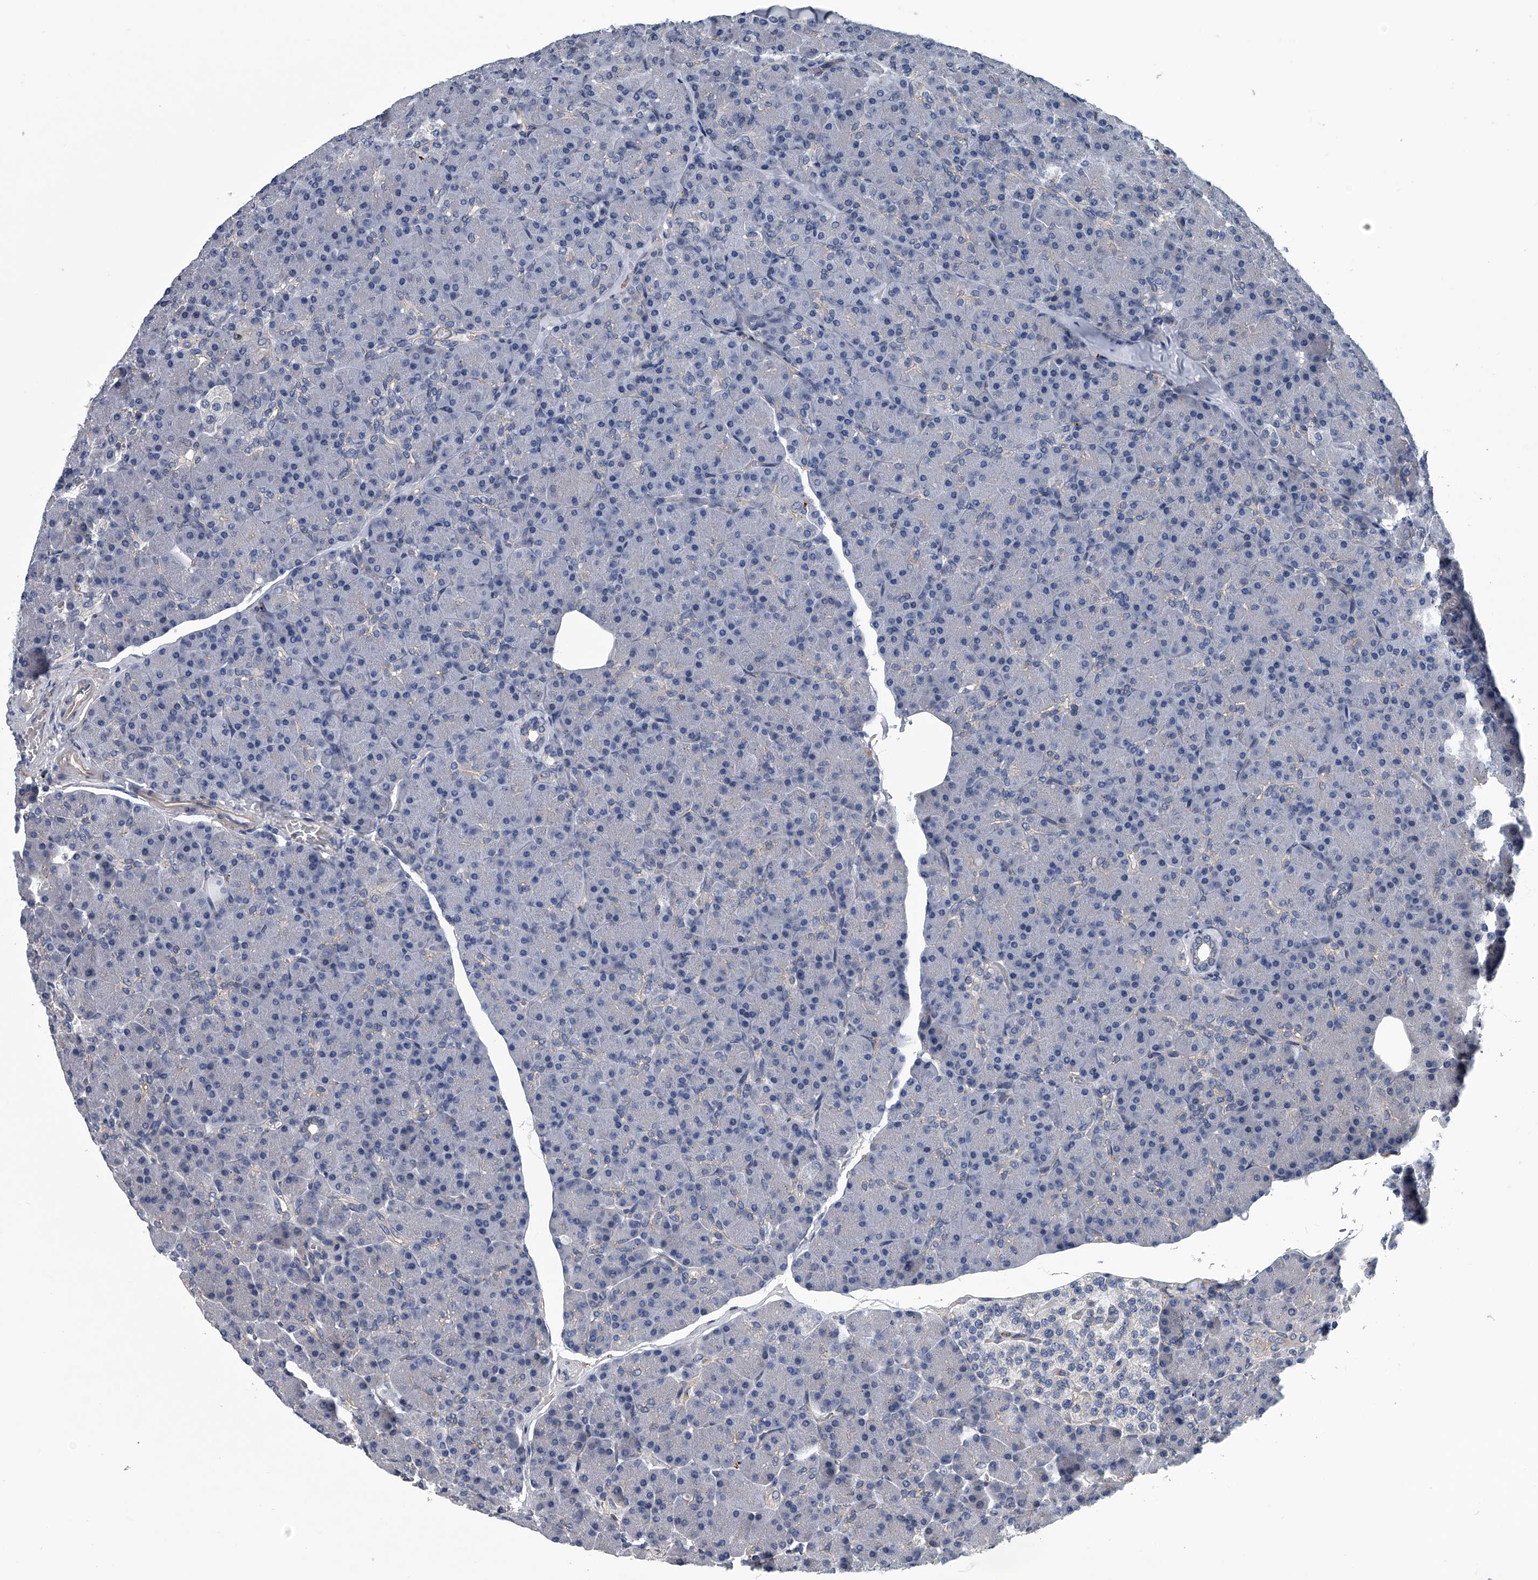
{"staining": {"intensity": "negative", "quantity": "none", "location": "none"}, "tissue": "pancreas", "cell_type": "Exocrine glandular cells", "image_type": "normal", "snomed": [{"axis": "morphology", "description": "Normal tissue, NOS"}, {"axis": "topography", "description": "Pancreas"}], "caption": "High magnification brightfield microscopy of benign pancreas stained with DAB (3,3'-diaminobenzidine) (brown) and counterstained with hematoxylin (blue): exocrine glandular cells show no significant positivity. Nuclei are stained in blue.", "gene": "ABCG1", "patient": {"sex": "female", "age": 43}}